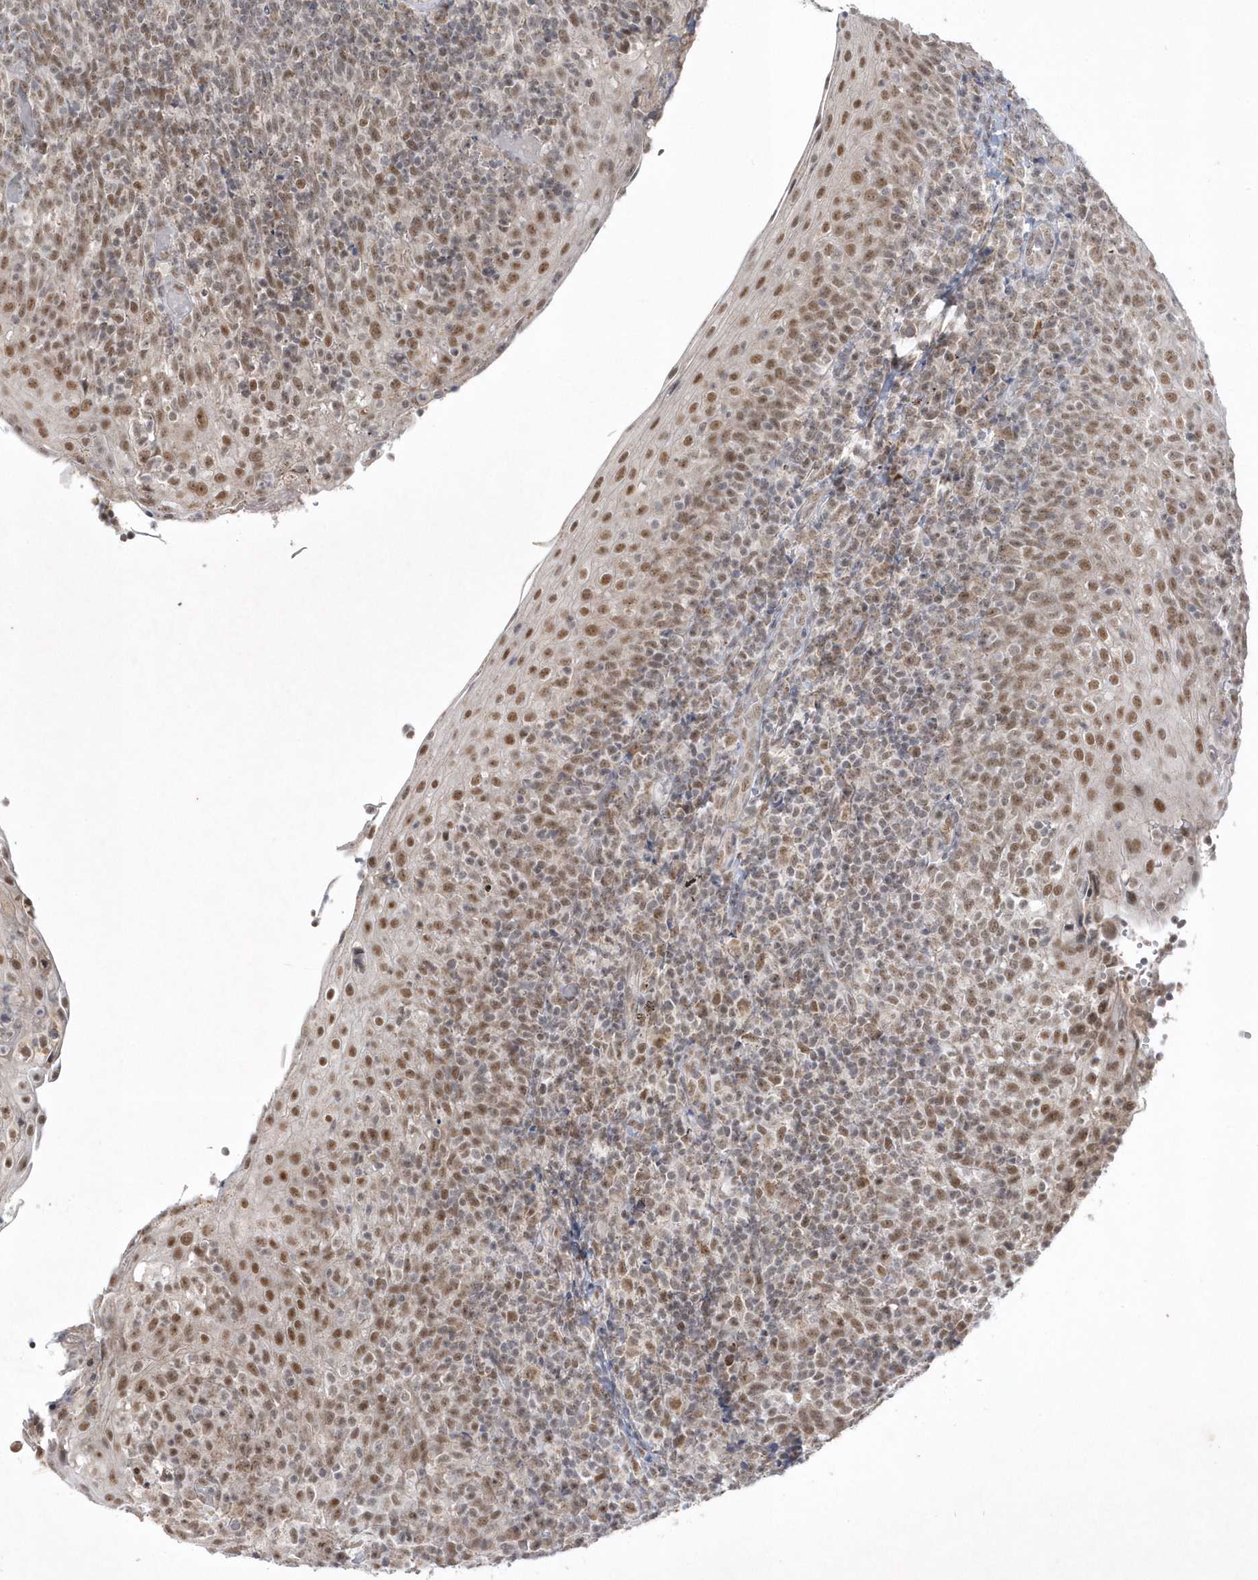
{"staining": {"intensity": "moderate", "quantity": ">75%", "location": "nuclear"}, "tissue": "tonsil", "cell_type": "Germinal center cells", "image_type": "normal", "snomed": [{"axis": "morphology", "description": "Normal tissue, NOS"}, {"axis": "topography", "description": "Tonsil"}], "caption": "Tonsil stained for a protein displays moderate nuclear positivity in germinal center cells. (Brightfield microscopy of DAB IHC at high magnification).", "gene": "CPSF3", "patient": {"sex": "female", "age": 19}}